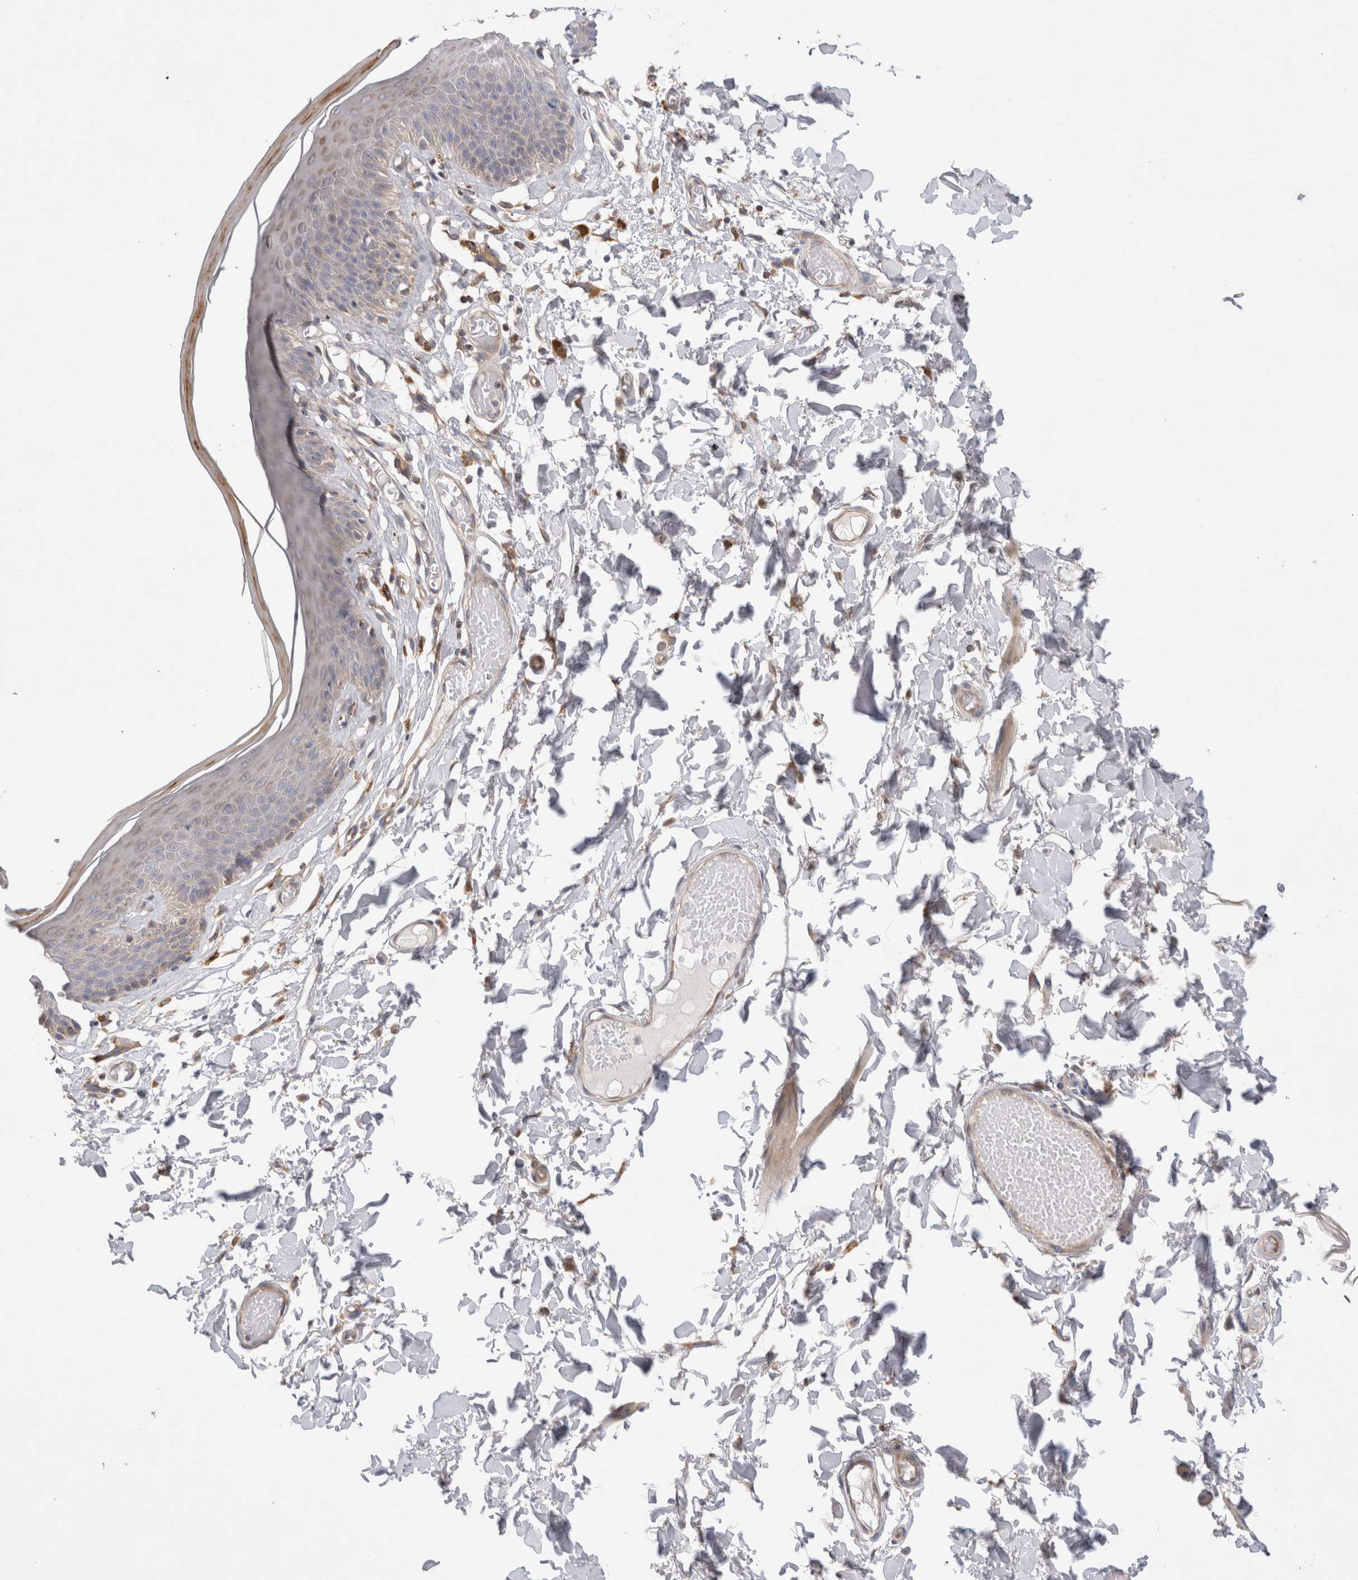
{"staining": {"intensity": "moderate", "quantity": "<25%", "location": "cytoplasmic/membranous"}, "tissue": "skin", "cell_type": "Epidermal cells", "image_type": "normal", "snomed": [{"axis": "morphology", "description": "Normal tissue, NOS"}, {"axis": "topography", "description": "Vulva"}], "caption": "Protein staining by immunohistochemistry (IHC) reveals moderate cytoplasmic/membranous staining in about <25% of epidermal cells in unremarkable skin. Nuclei are stained in blue.", "gene": "TBC1D16", "patient": {"sex": "female", "age": 73}}